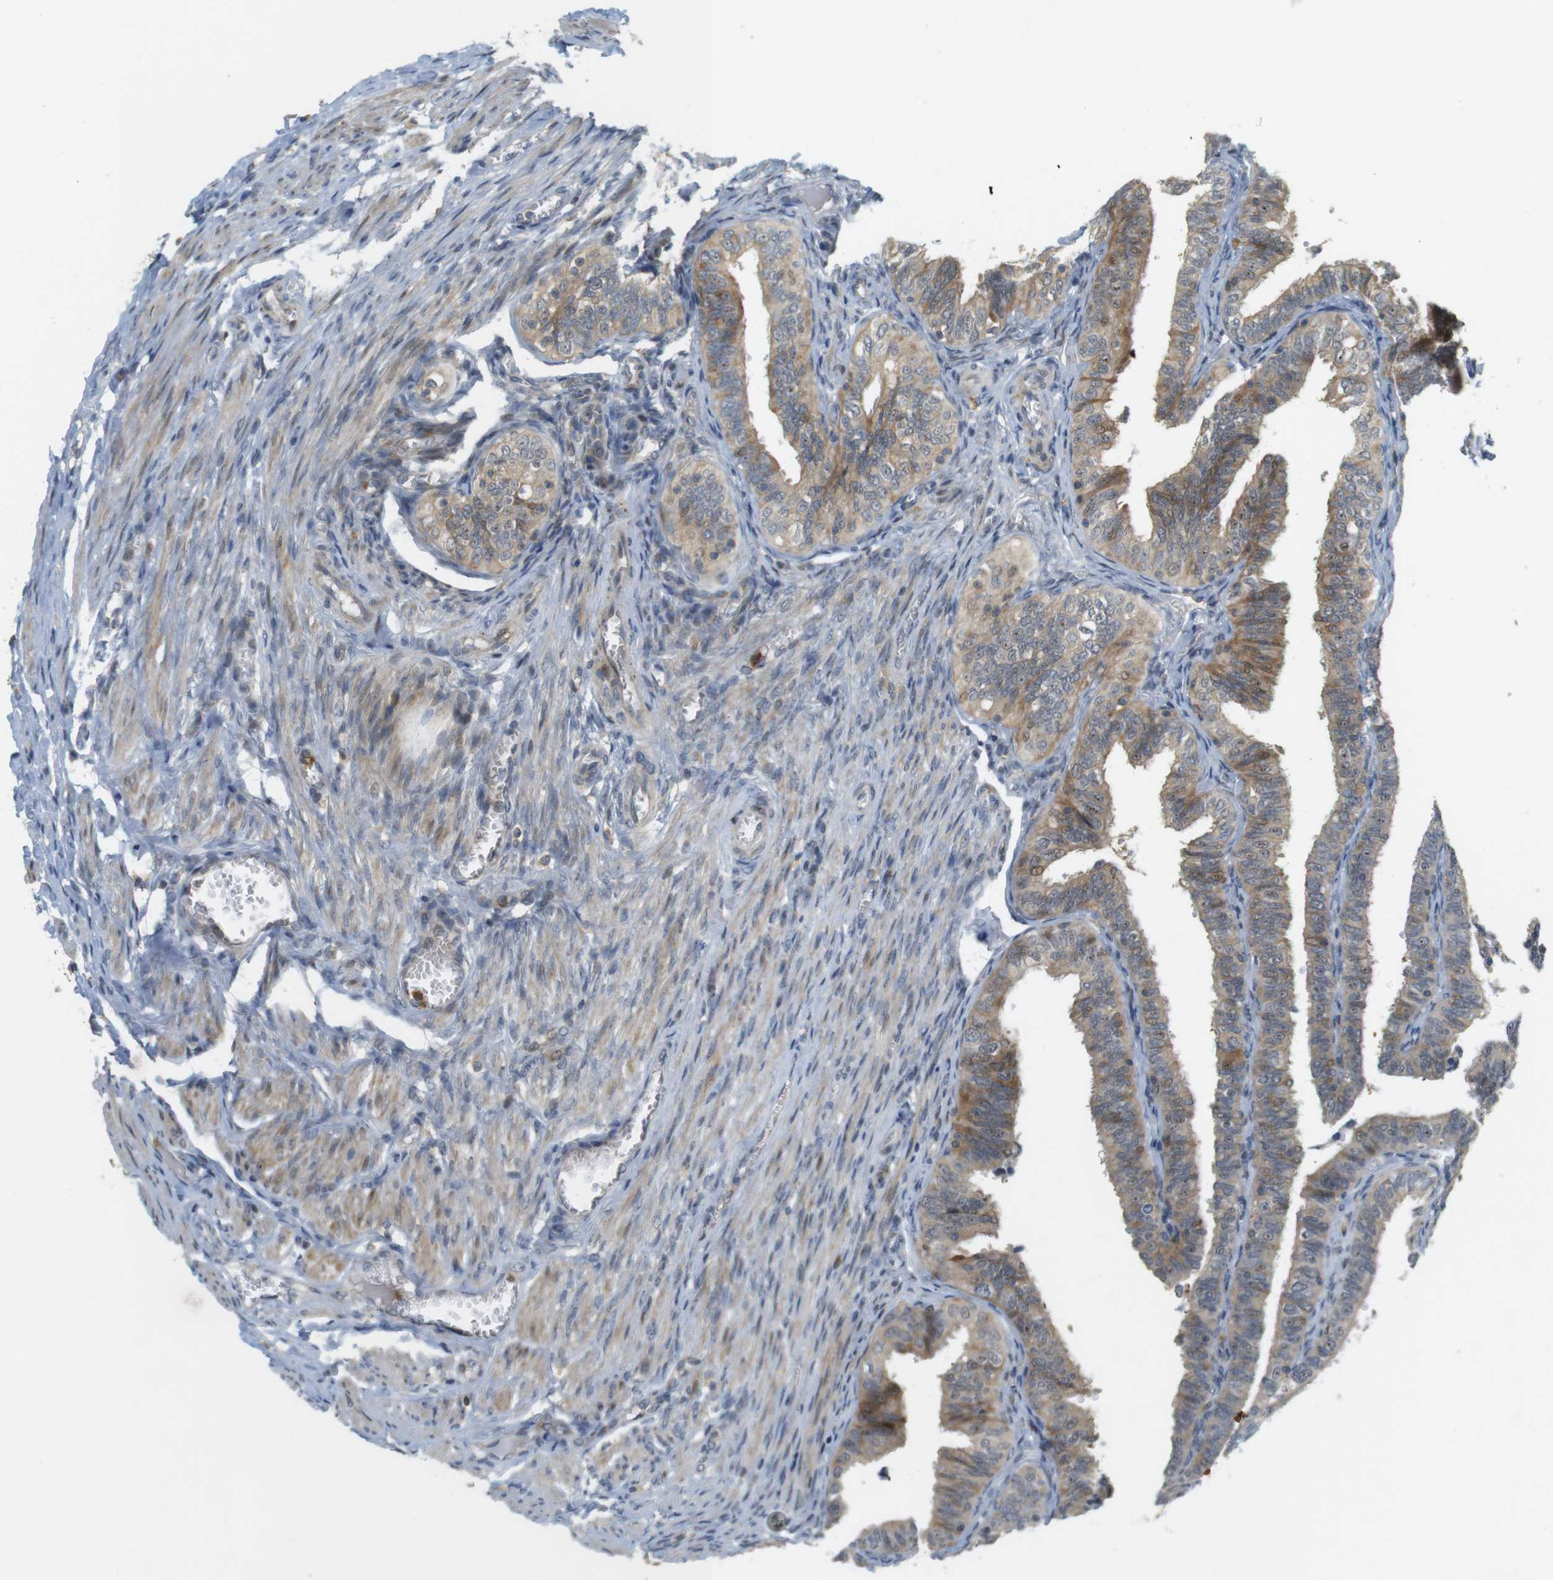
{"staining": {"intensity": "moderate", "quantity": ">75%", "location": "cytoplasmic/membranous,nuclear"}, "tissue": "fallopian tube", "cell_type": "Glandular cells", "image_type": "normal", "snomed": [{"axis": "morphology", "description": "Normal tissue, NOS"}, {"axis": "topography", "description": "Fallopian tube"}], "caption": "Immunohistochemistry (IHC) (DAB (3,3'-diaminobenzidine)) staining of normal human fallopian tube displays moderate cytoplasmic/membranous,nuclear protein expression in approximately >75% of glandular cells.", "gene": "TMX3", "patient": {"sex": "female", "age": 46}}